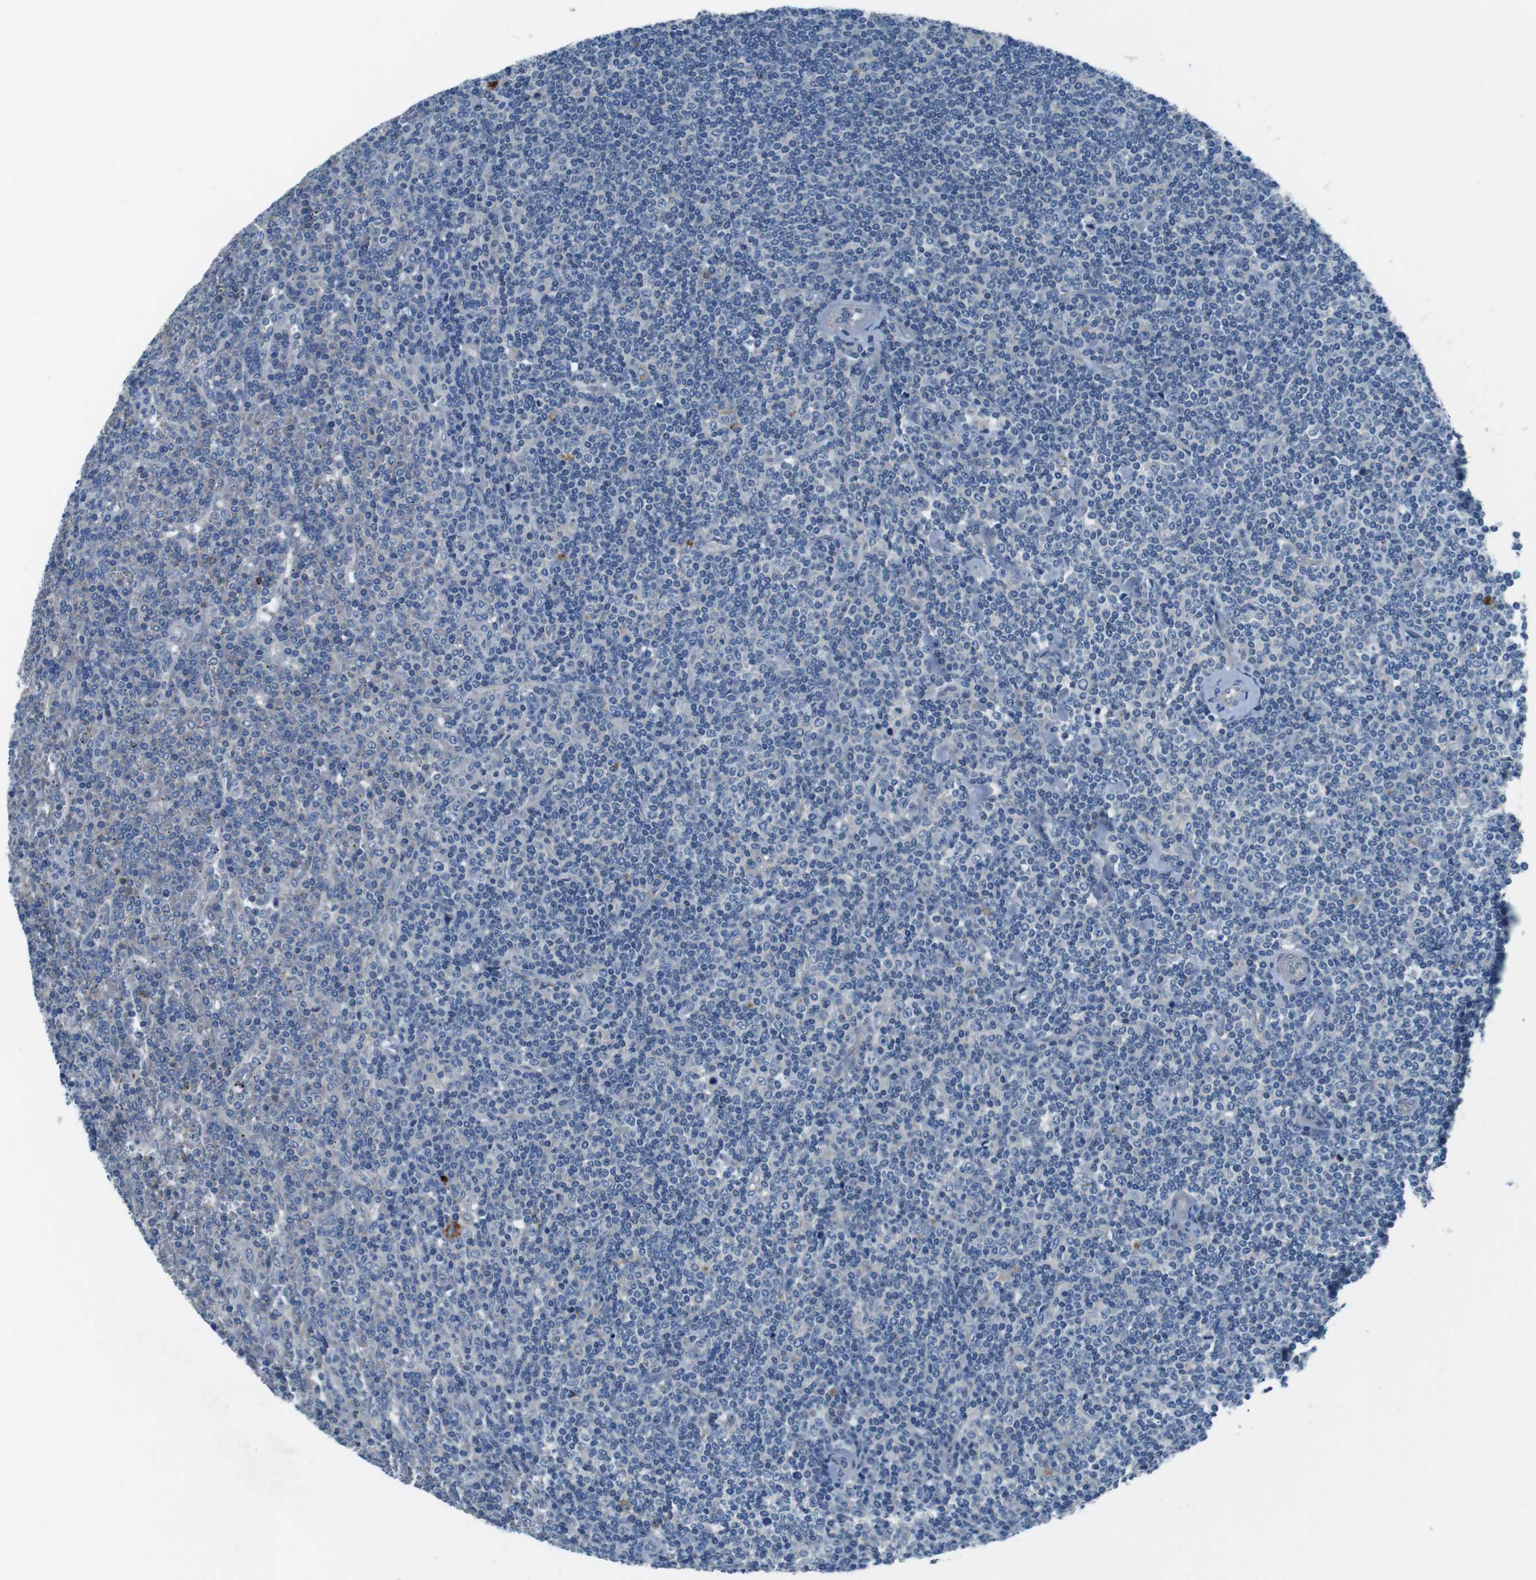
{"staining": {"intensity": "negative", "quantity": "none", "location": "none"}, "tissue": "lymphoma", "cell_type": "Tumor cells", "image_type": "cancer", "snomed": [{"axis": "morphology", "description": "Malignant lymphoma, non-Hodgkin's type, Low grade"}, {"axis": "topography", "description": "Spleen"}], "caption": "Low-grade malignant lymphoma, non-Hodgkin's type was stained to show a protein in brown. There is no significant expression in tumor cells.", "gene": "TULP3", "patient": {"sex": "female", "age": 19}}